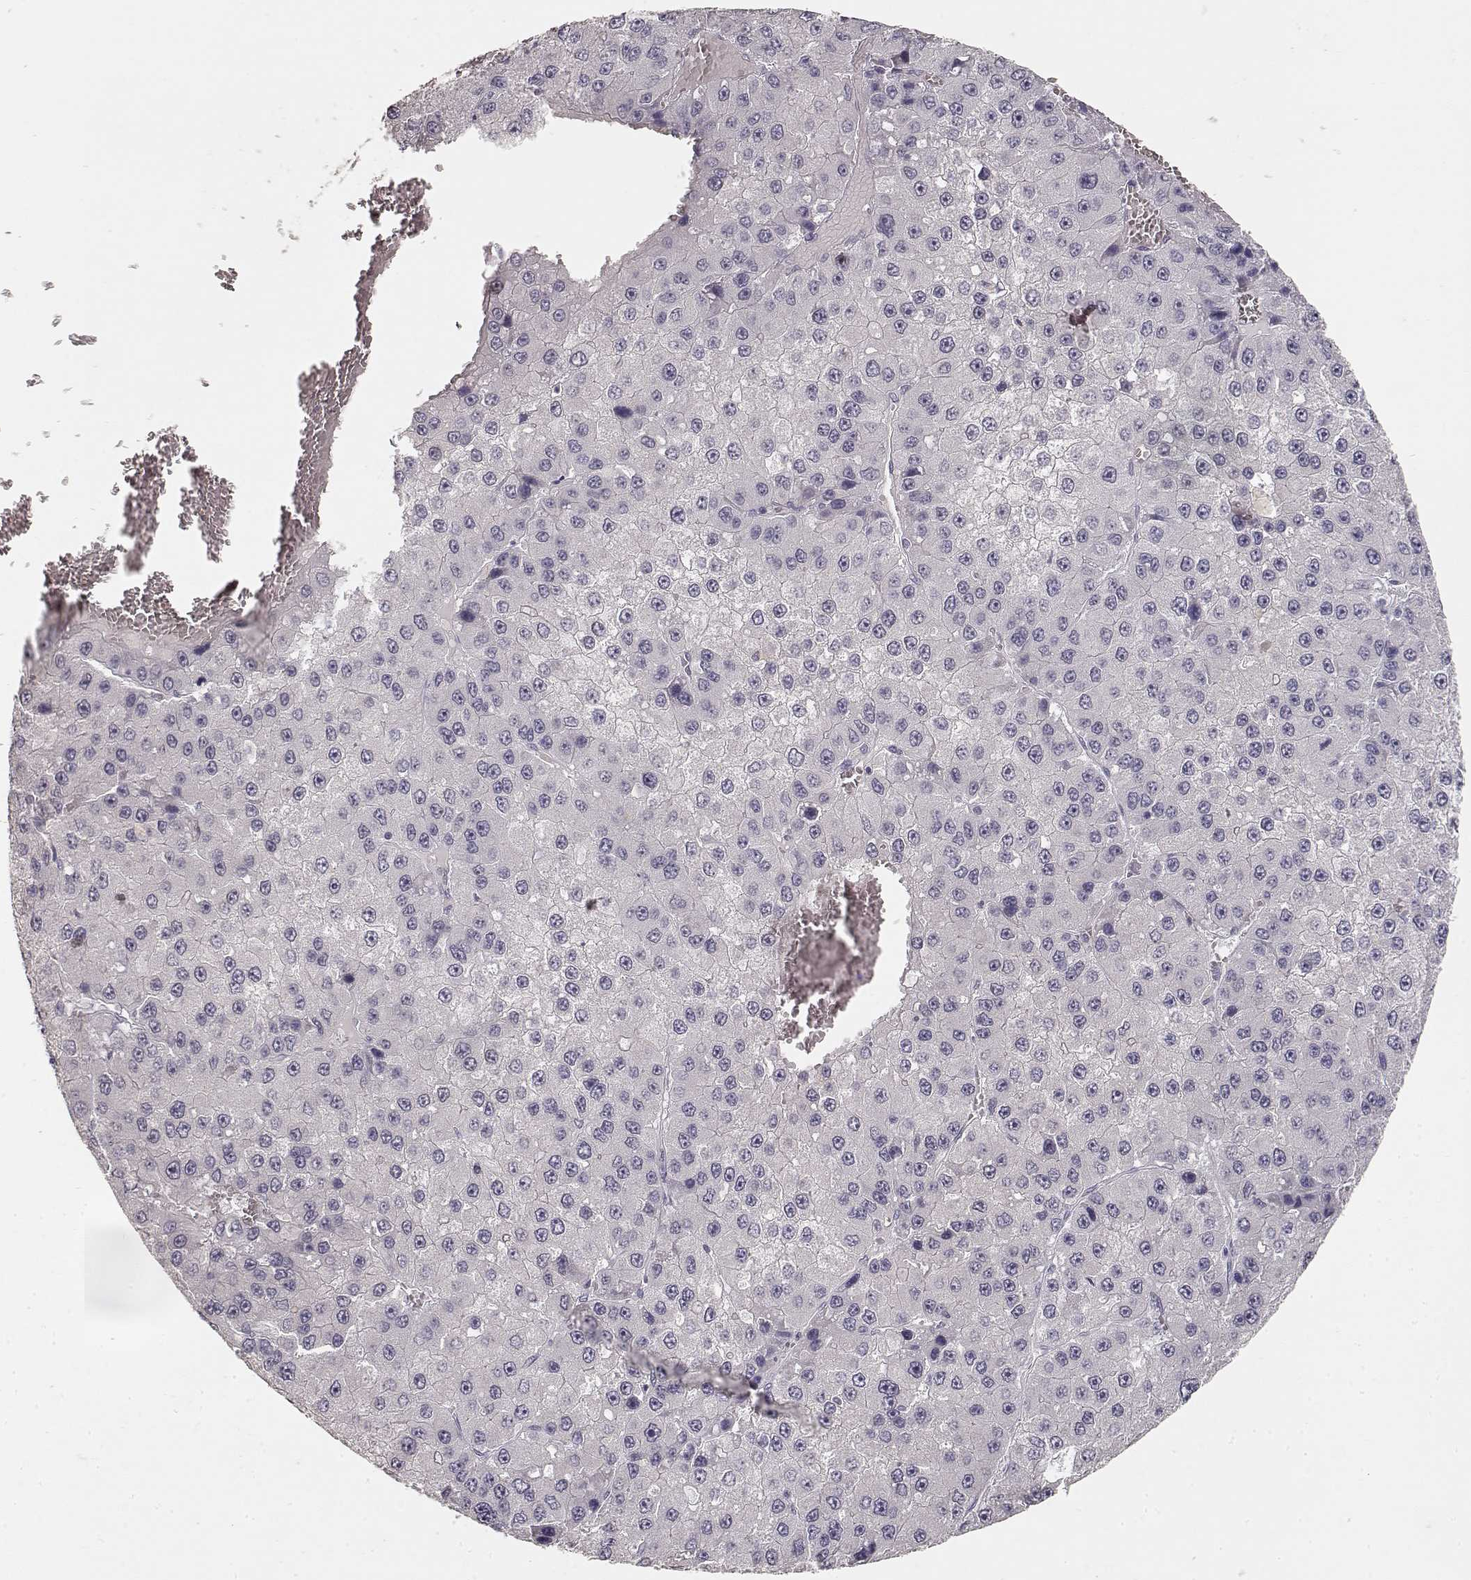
{"staining": {"intensity": "negative", "quantity": "none", "location": "none"}, "tissue": "liver cancer", "cell_type": "Tumor cells", "image_type": "cancer", "snomed": [{"axis": "morphology", "description": "Carcinoma, Hepatocellular, NOS"}, {"axis": "topography", "description": "Liver"}], "caption": "Immunohistochemical staining of human liver cancer (hepatocellular carcinoma) displays no significant expression in tumor cells. The staining is performed using DAB brown chromogen with nuclei counter-stained in using hematoxylin.", "gene": "TPH2", "patient": {"sex": "female", "age": 73}}